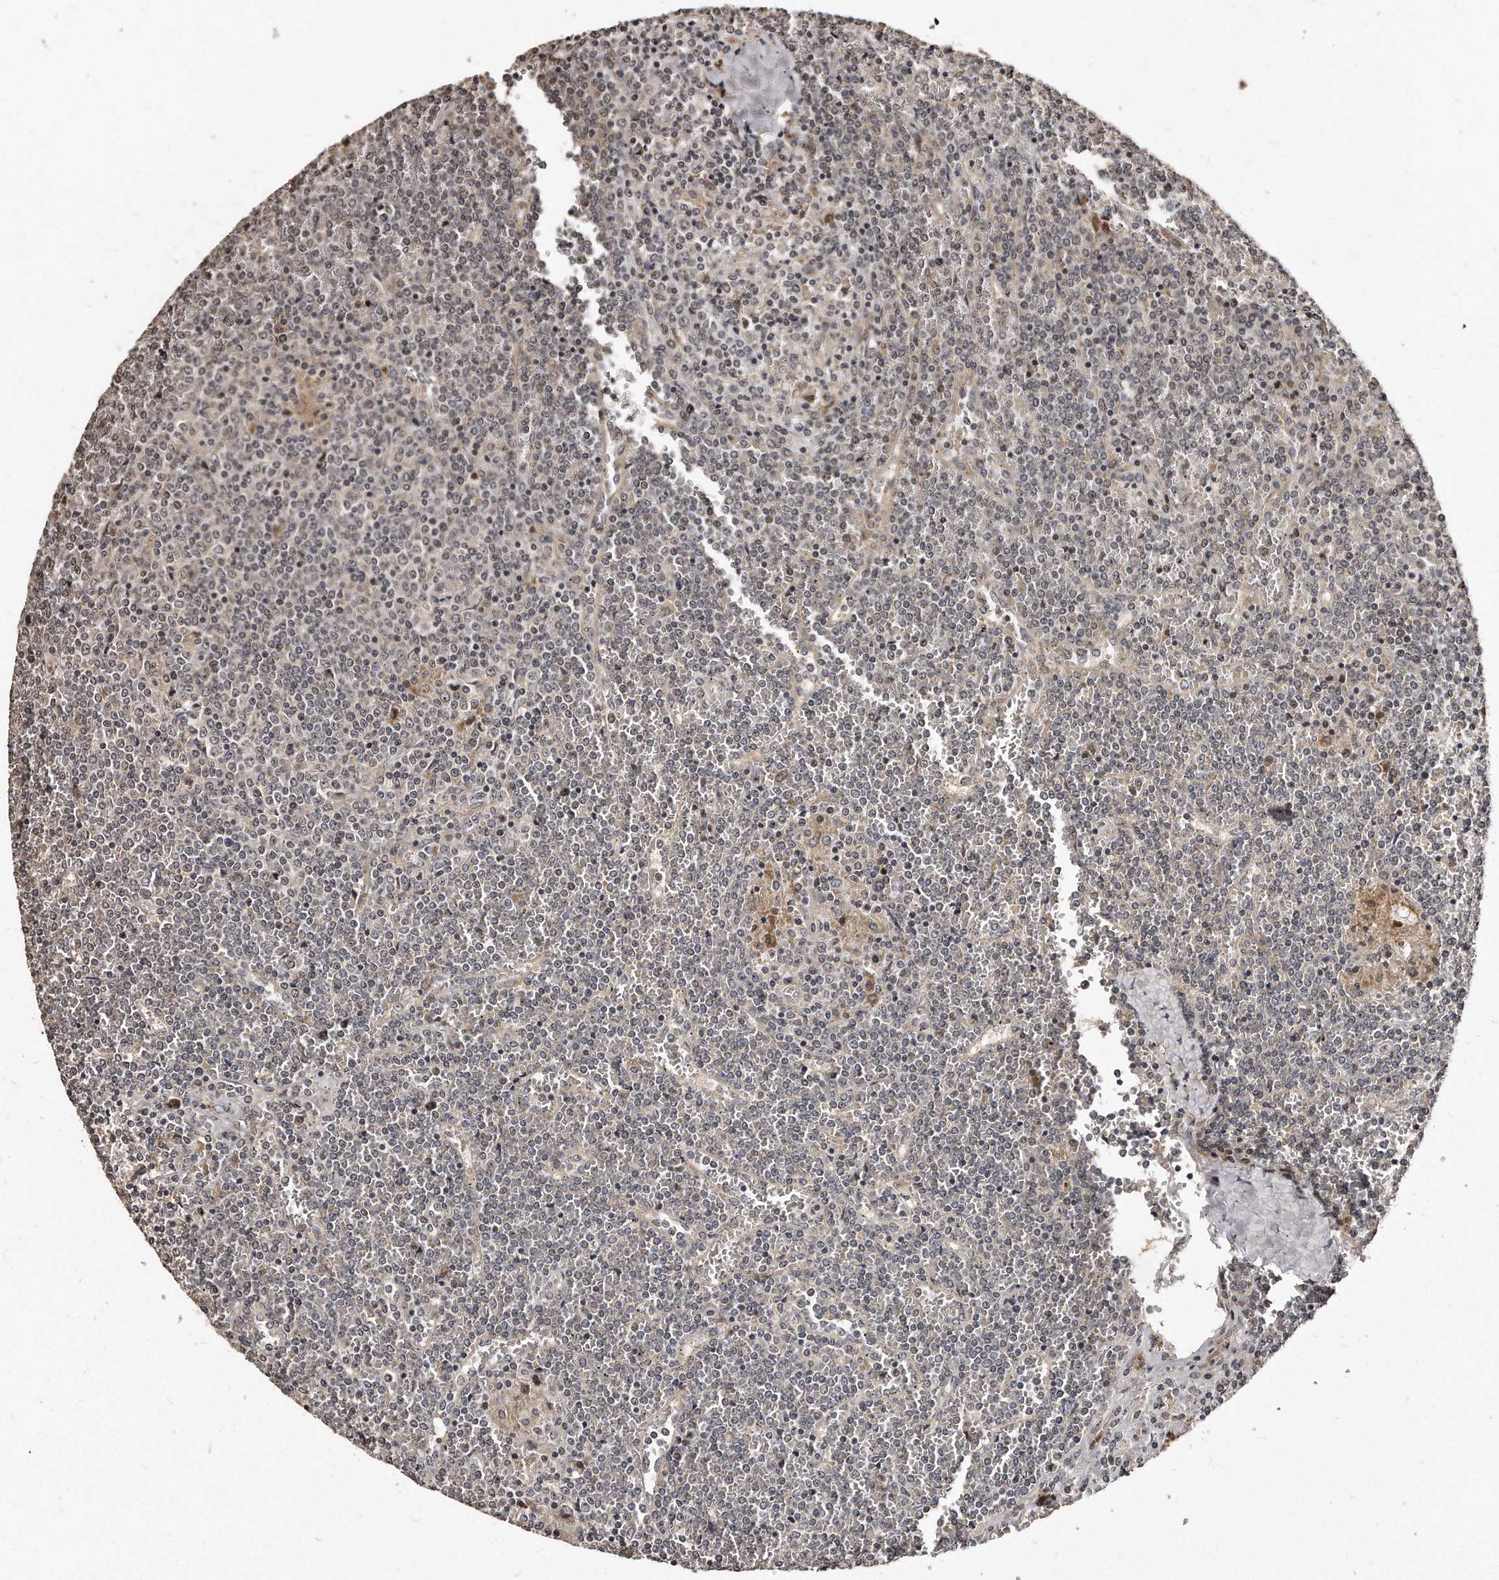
{"staining": {"intensity": "weak", "quantity": "<25%", "location": "nuclear"}, "tissue": "lymphoma", "cell_type": "Tumor cells", "image_type": "cancer", "snomed": [{"axis": "morphology", "description": "Malignant lymphoma, non-Hodgkin's type, Low grade"}, {"axis": "topography", "description": "Spleen"}], "caption": "This is an immunohistochemistry photomicrograph of malignant lymphoma, non-Hodgkin's type (low-grade). There is no expression in tumor cells.", "gene": "TSHR", "patient": {"sex": "female", "age": 19}}